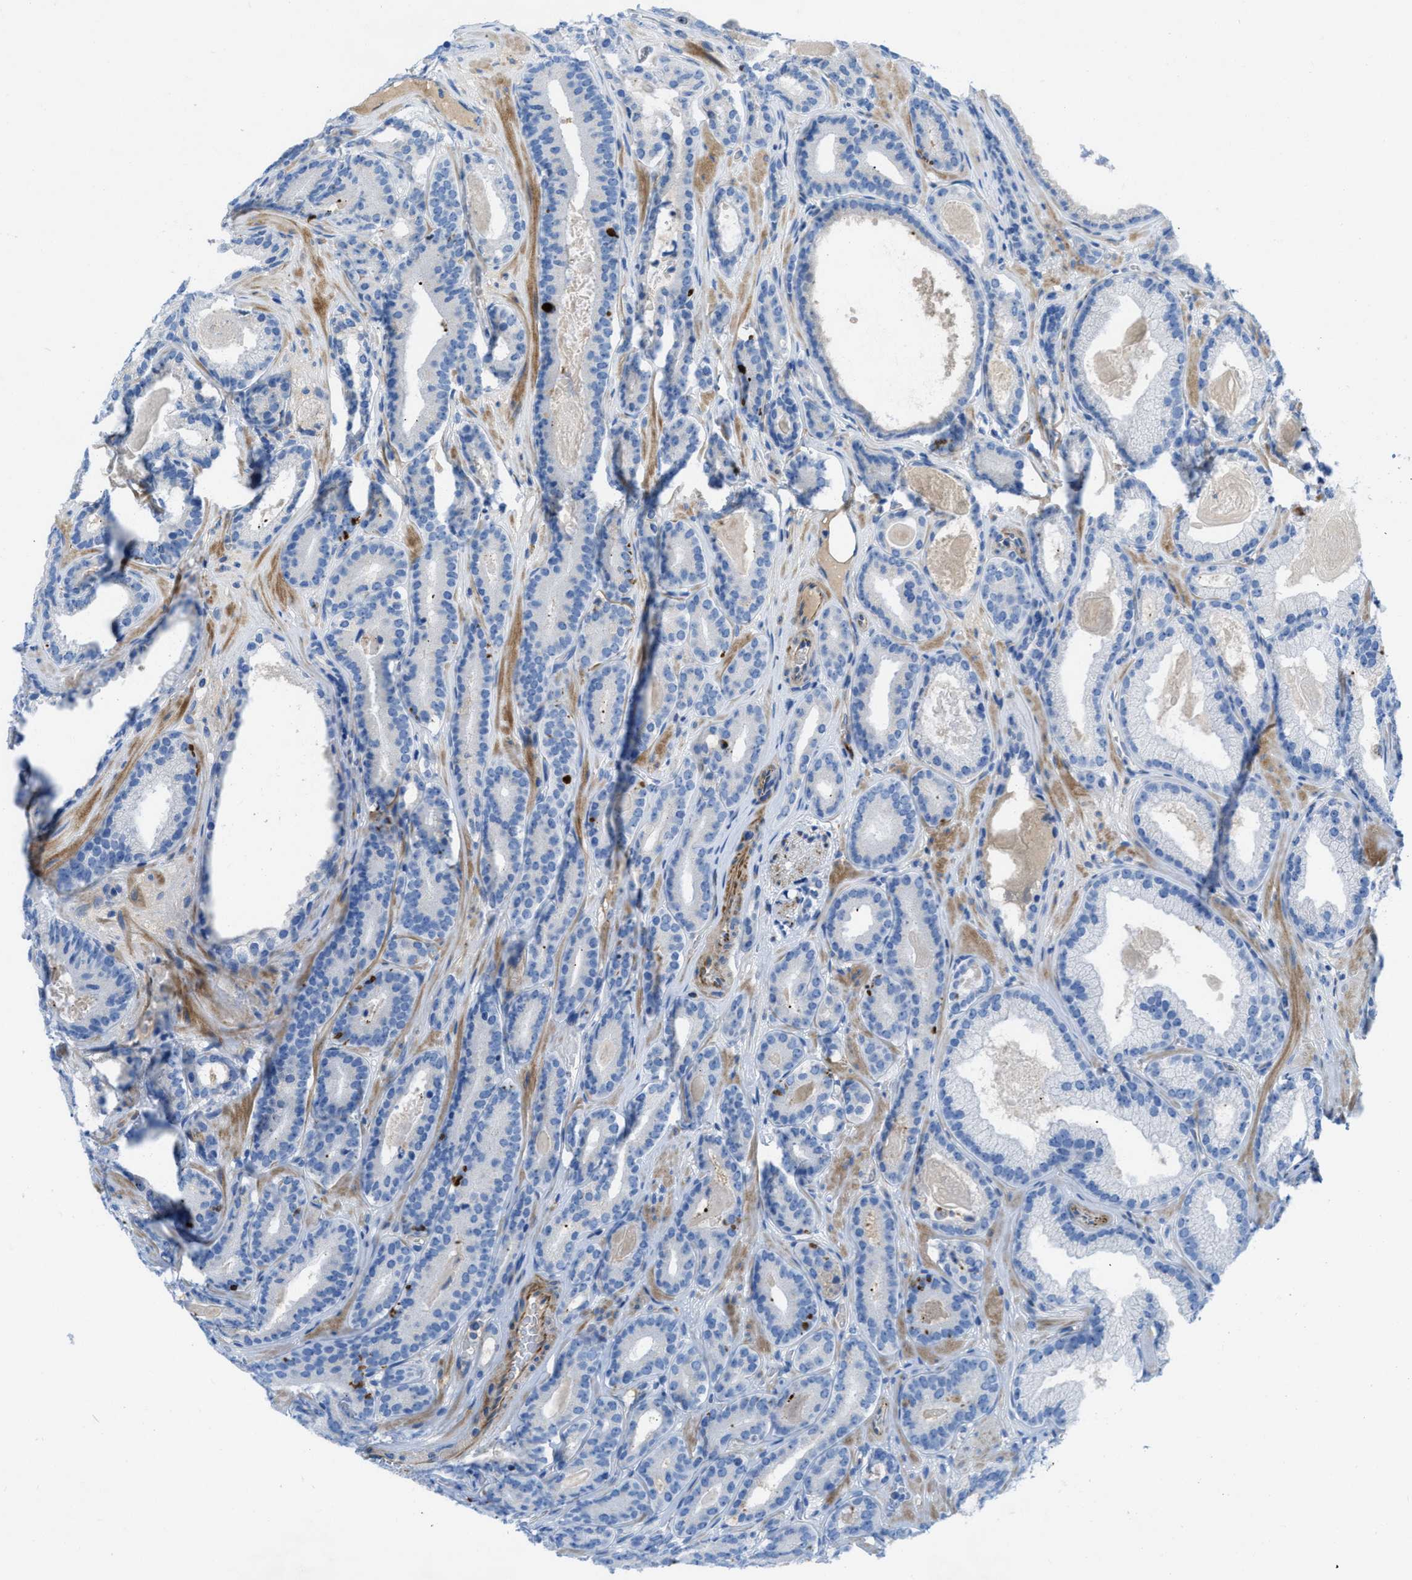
{"staining": {"intensity": "negative", "quantity": "none", "location": "none"}, "tissue": "prostate cancer", "cell_type": "Tumor cells", "image_type": "cancer", "snomed": [{"axis": "morphology", "description": "Adenocarcinoma, High grade"}, {"axis": "topography", "description": "Prostate"}], "caption": "Immunohistochemistry photomicrograph of neoplastic tissue: human prostate high-grade adenocarcinoma stained with DAB (3,3'-diaminobenzidine) displays no significant protein positivity in tumor cells.", "gene": "XCR1", "patient": {"sex": "male", "age": 60}}